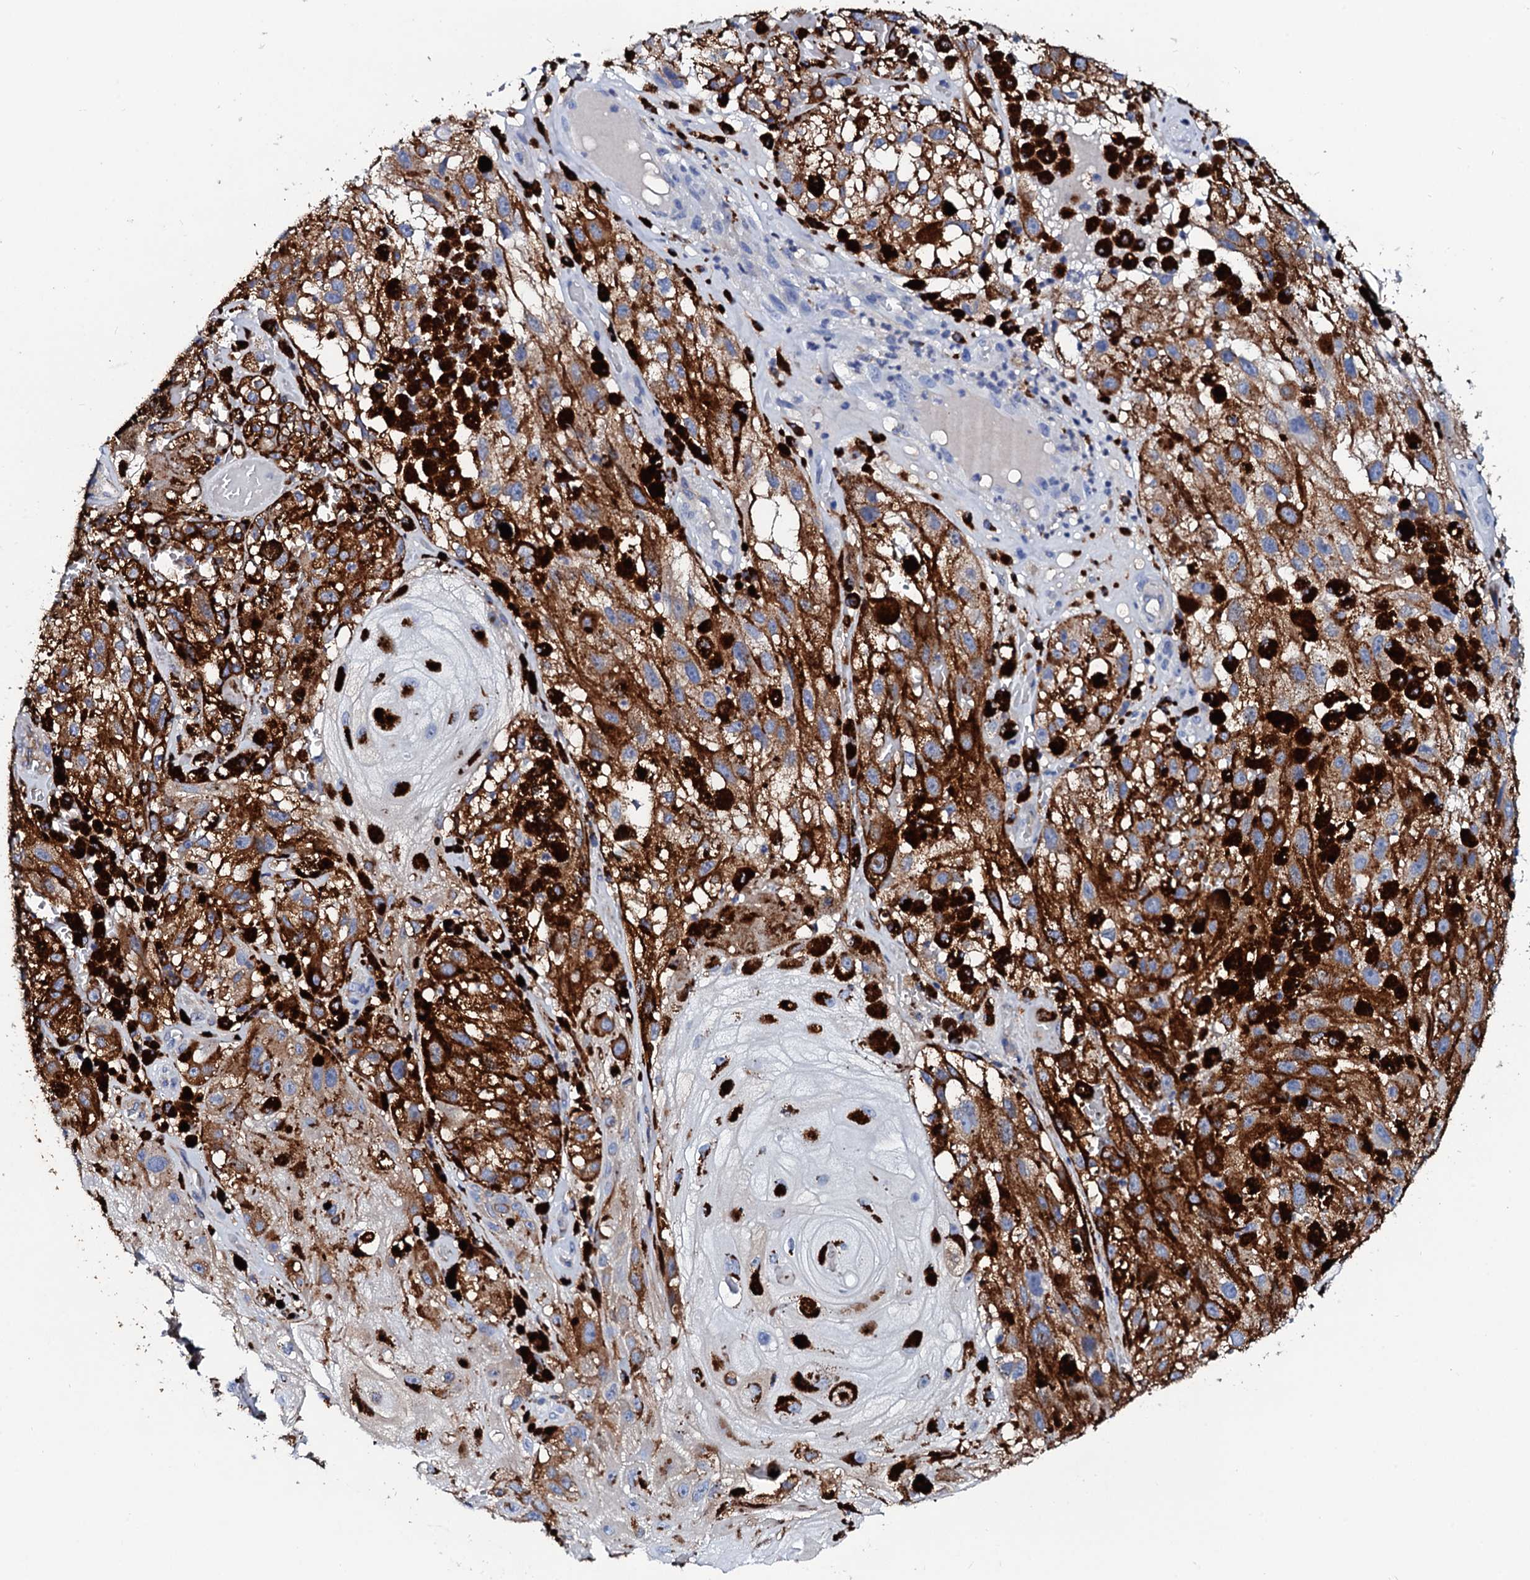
{"staining": {"intensity": "weak", "quantity": "25%-75%", "location": "cytoplasmic/membranous"}, "tissue": "melanoma", "cell_type": "Tumor cells", "image_type": "cancer", "snomed": [{"axis": "morphology", "description": "Malignant melanoma, NOS"}, {"axis": "topography", "description": "Skin"}], "caption": "Immunohistochemical staining of melanoma shows low levels of weak cytoplasmic/membranous protein expression in approximately 25%-75% of tumor cells. The protein of interest is stained brown, and the nuclei are stained in blue (DAB (3,3'-diaminobenzidine) IHC with brightfield microscopy, high magnification).", "gene": "GLB1L3", "patient": {"sex": "male", "age": 88}}